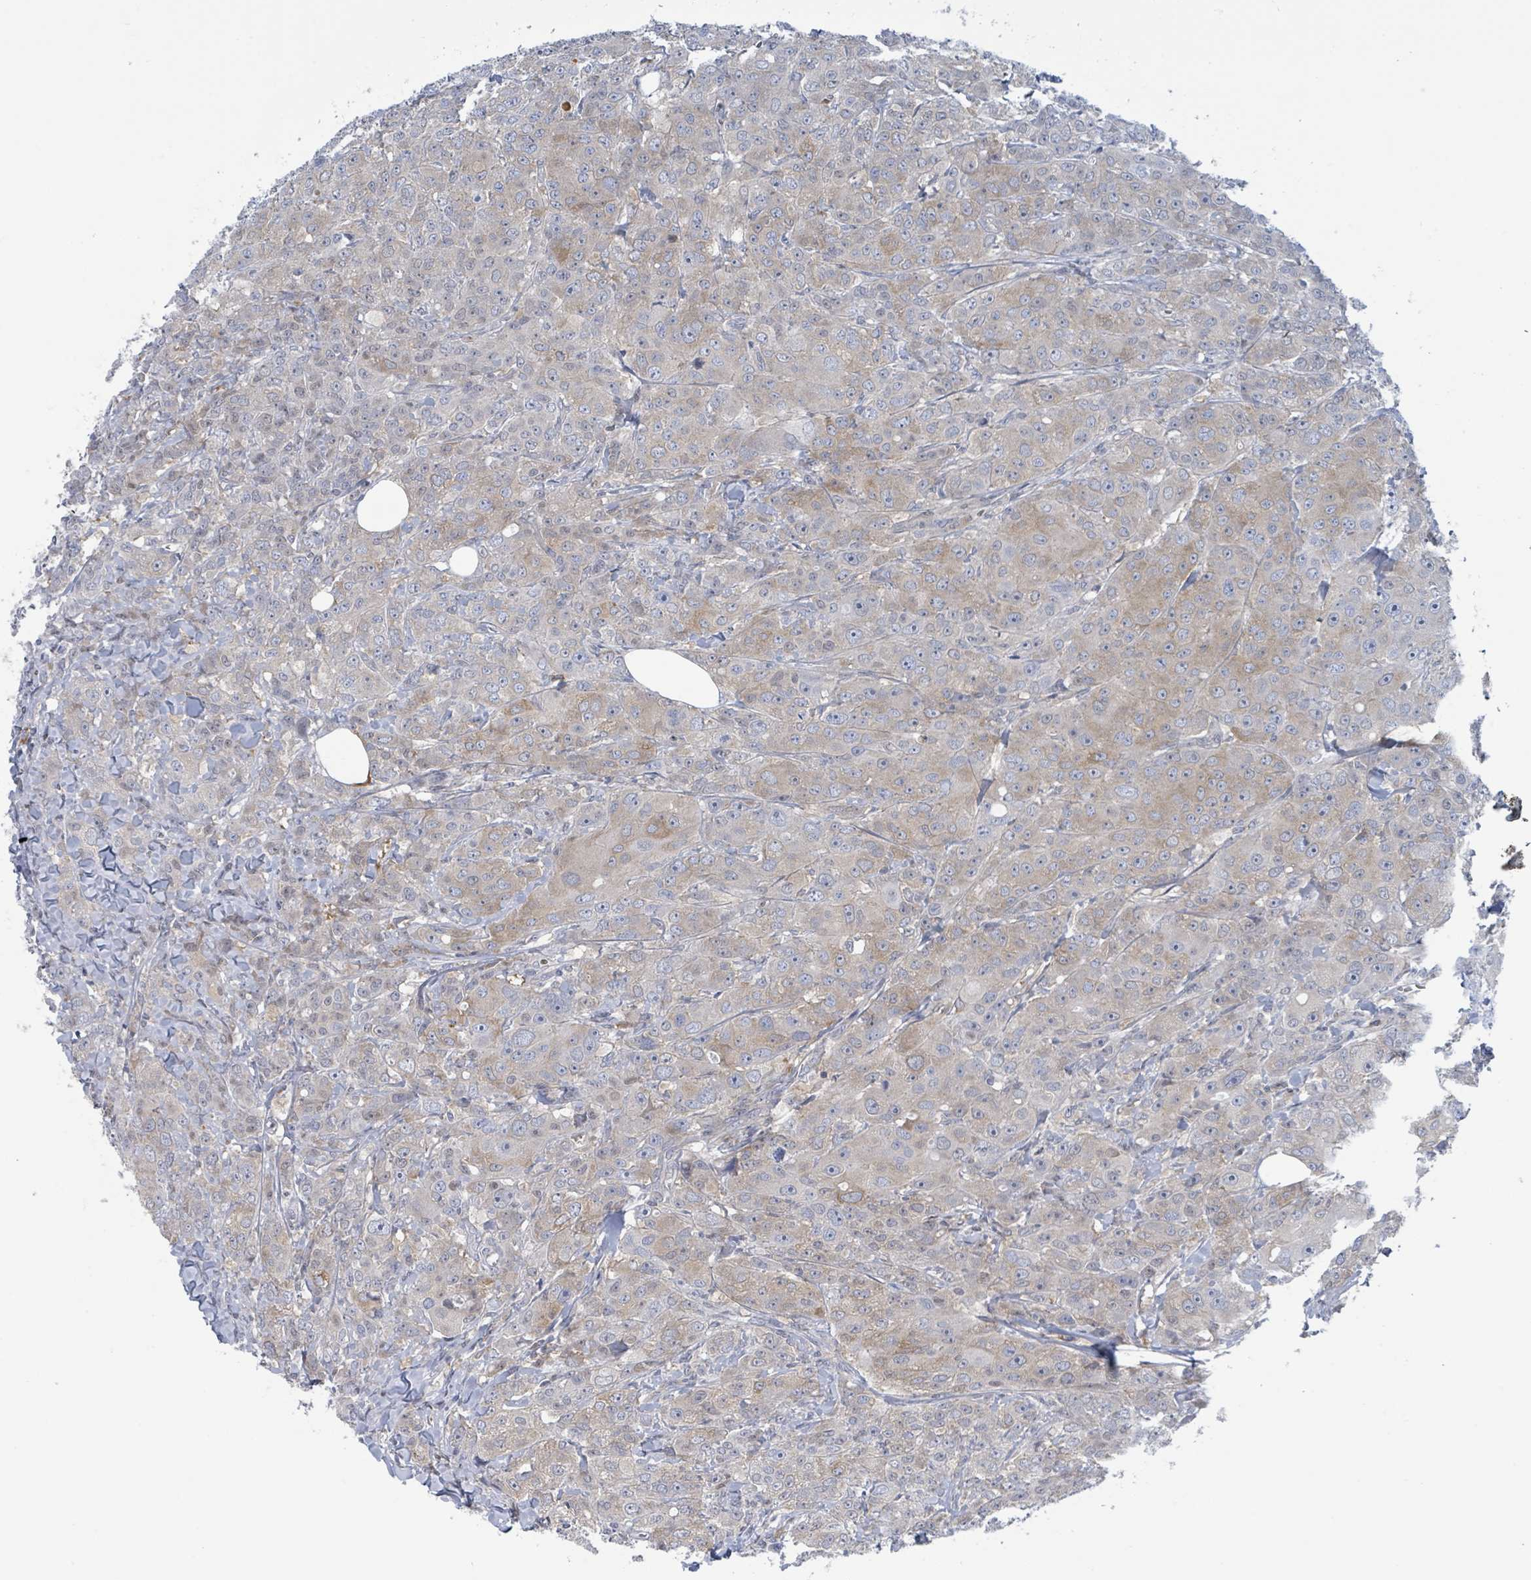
{"staining": {"intensity": "weak", "quantity": "25%-75%", "location": "cytoplasmic/membranous"}, "tissue": "breast cancer", "cell_type": "Tumor cells", "image_type": "cancer", "snomed": [{"axis": "morphology", "description": "Duct carcinoma"}, {"axis": "topography", "description": "Breast"}], "caption": "Human breast cancer (infiltrating ductal carcinoma) stained for a protein (brown) shows weak cytoplasmic/membranous positive expression in about 25%-75% of tumor cells.", "gene": "DGKZ", "patient": {"sex": "female", "age": 43}}